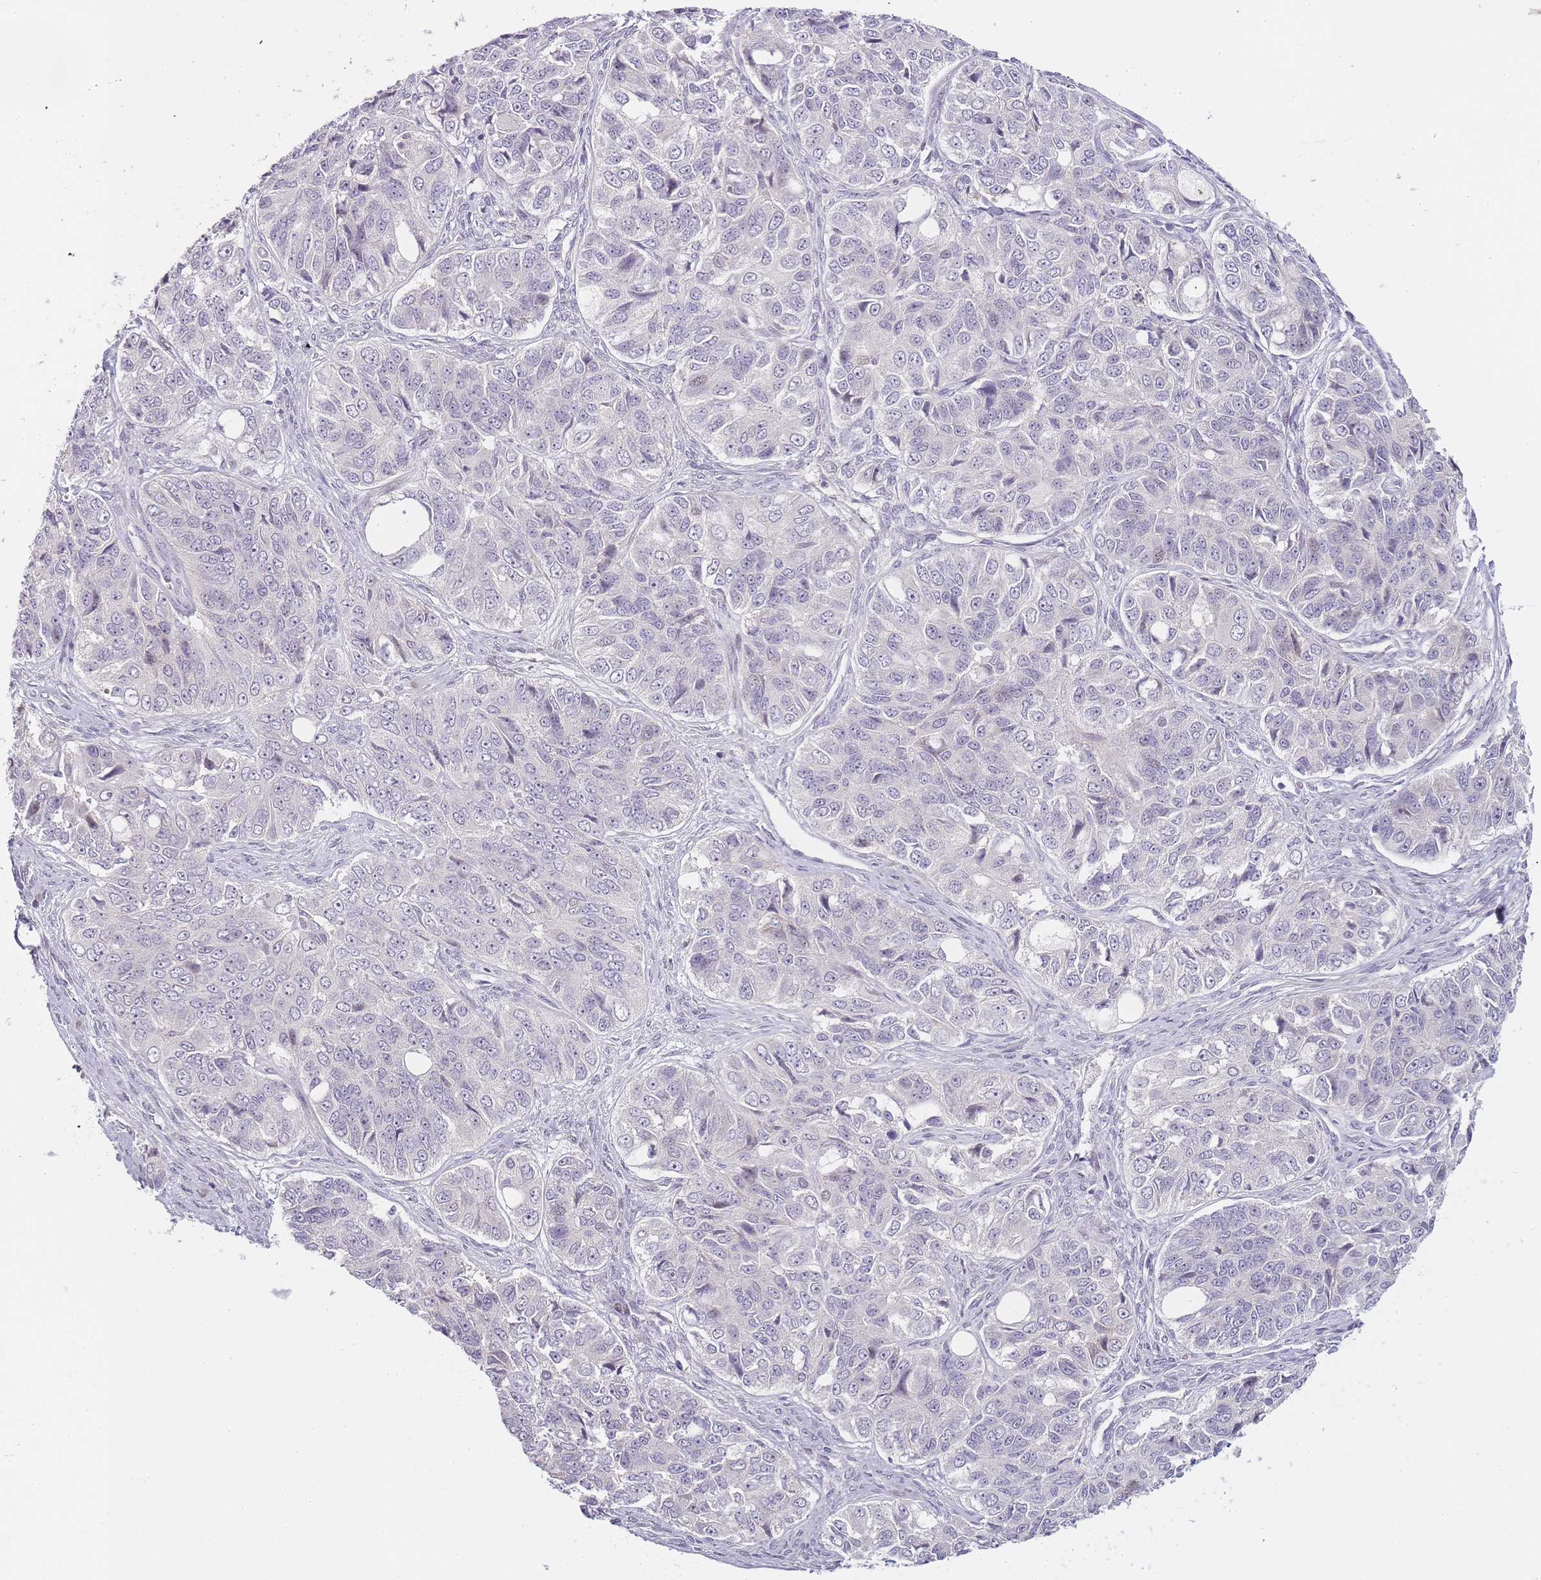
{"staining": {"intensity": "negative", "quantity": "none", "location": "none"}, "tissue": "ovarian cancer", "cell_type": "Tumor cells", "image_type": "cancer", "snomed": [{"axis": "morphology", "description": "Carcinoma, endometroid"}, {"axis": "topography", "description": "Ovary"}], "caption": "Photomicrograph shows no protein expression in tumor cells of ovarian cancer tissue.", "gene": "OGG1", "patient": {"sex": "female", "age": 51}}